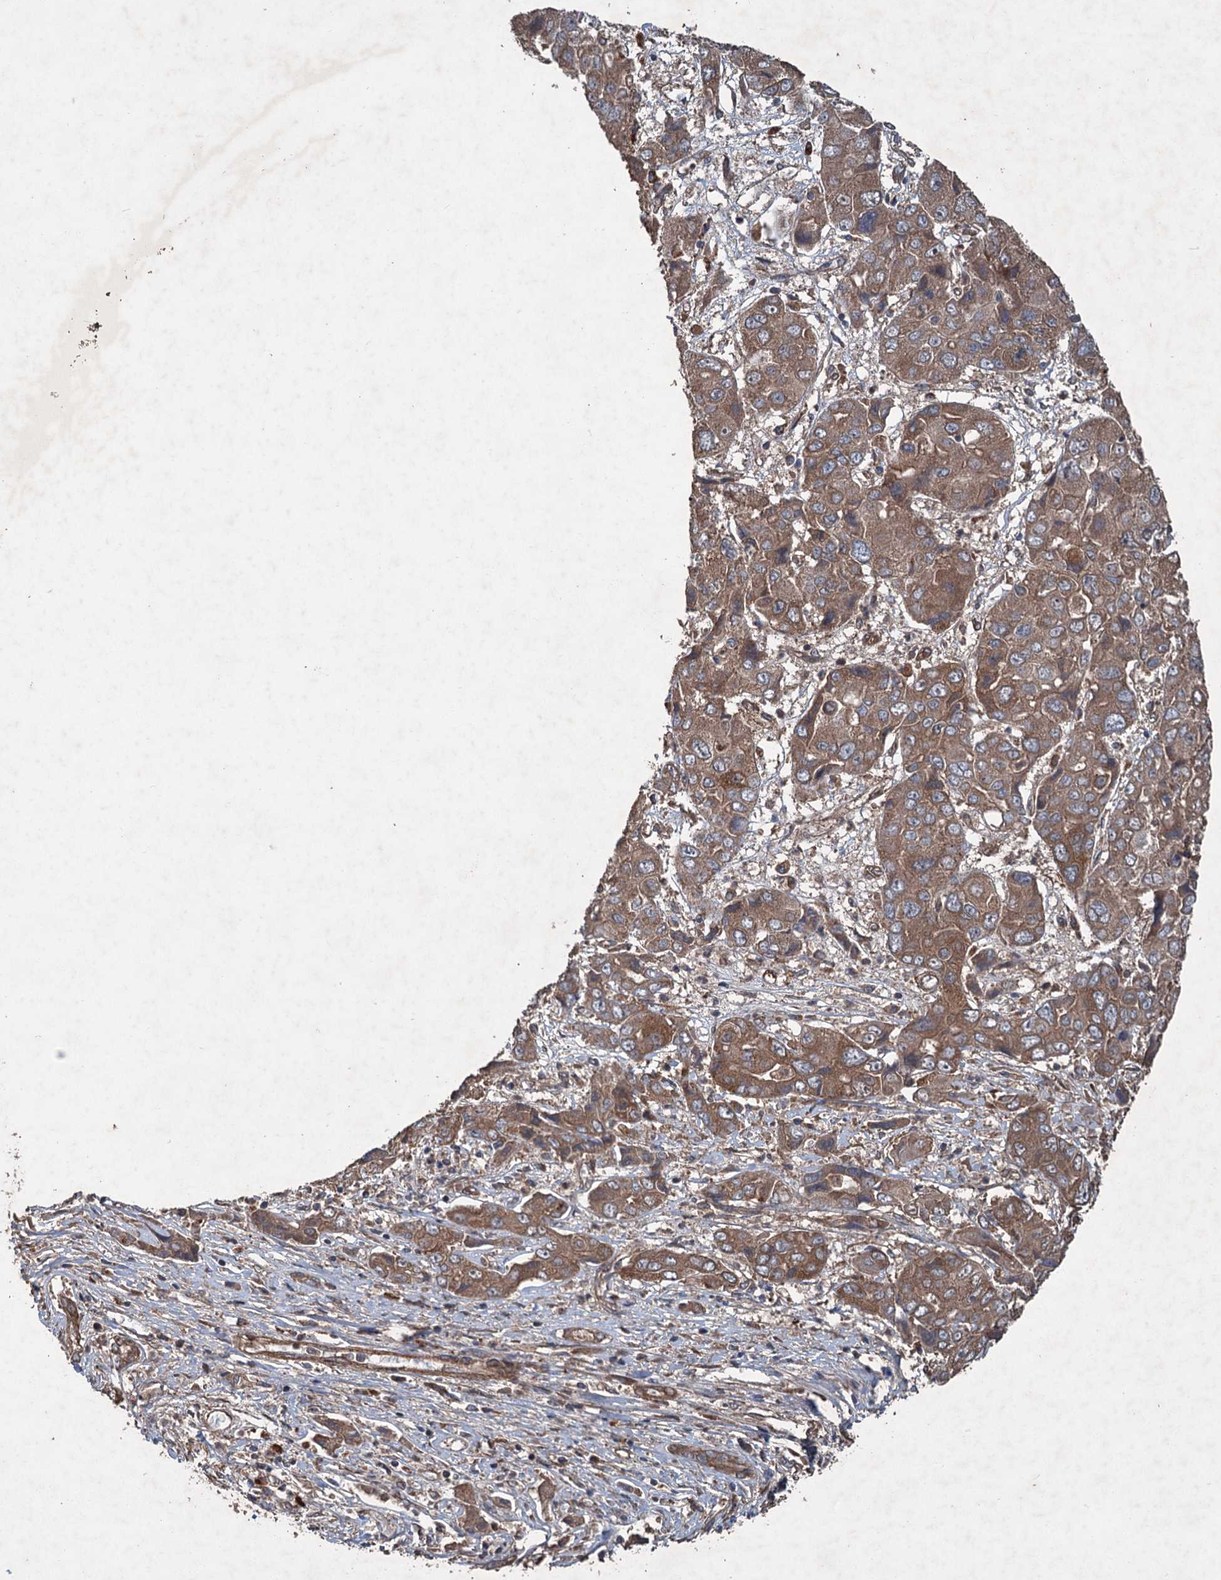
{"staining": {"intensity": "moderate", "quantity": ">75%", "location": "cytoplasmic/membranous"}, "tissue": "liver cancer", "cell_type": "Tumor cells", "image_type": "cancer", "snomed": [{"axis": "morphology", "description": "Cholangiocarcinoma"}, {"axis": "topography", "description": "Liver"}], "caption": "This histopathology image demonstrates IHC staining of human cholangiocarcinoma (liver), with medium moderate cytoplasmic/membranous expression in approximately >75% of tumor cells.", "gene": "RNF214", "patient": {"sex": "male", "age": 67}}